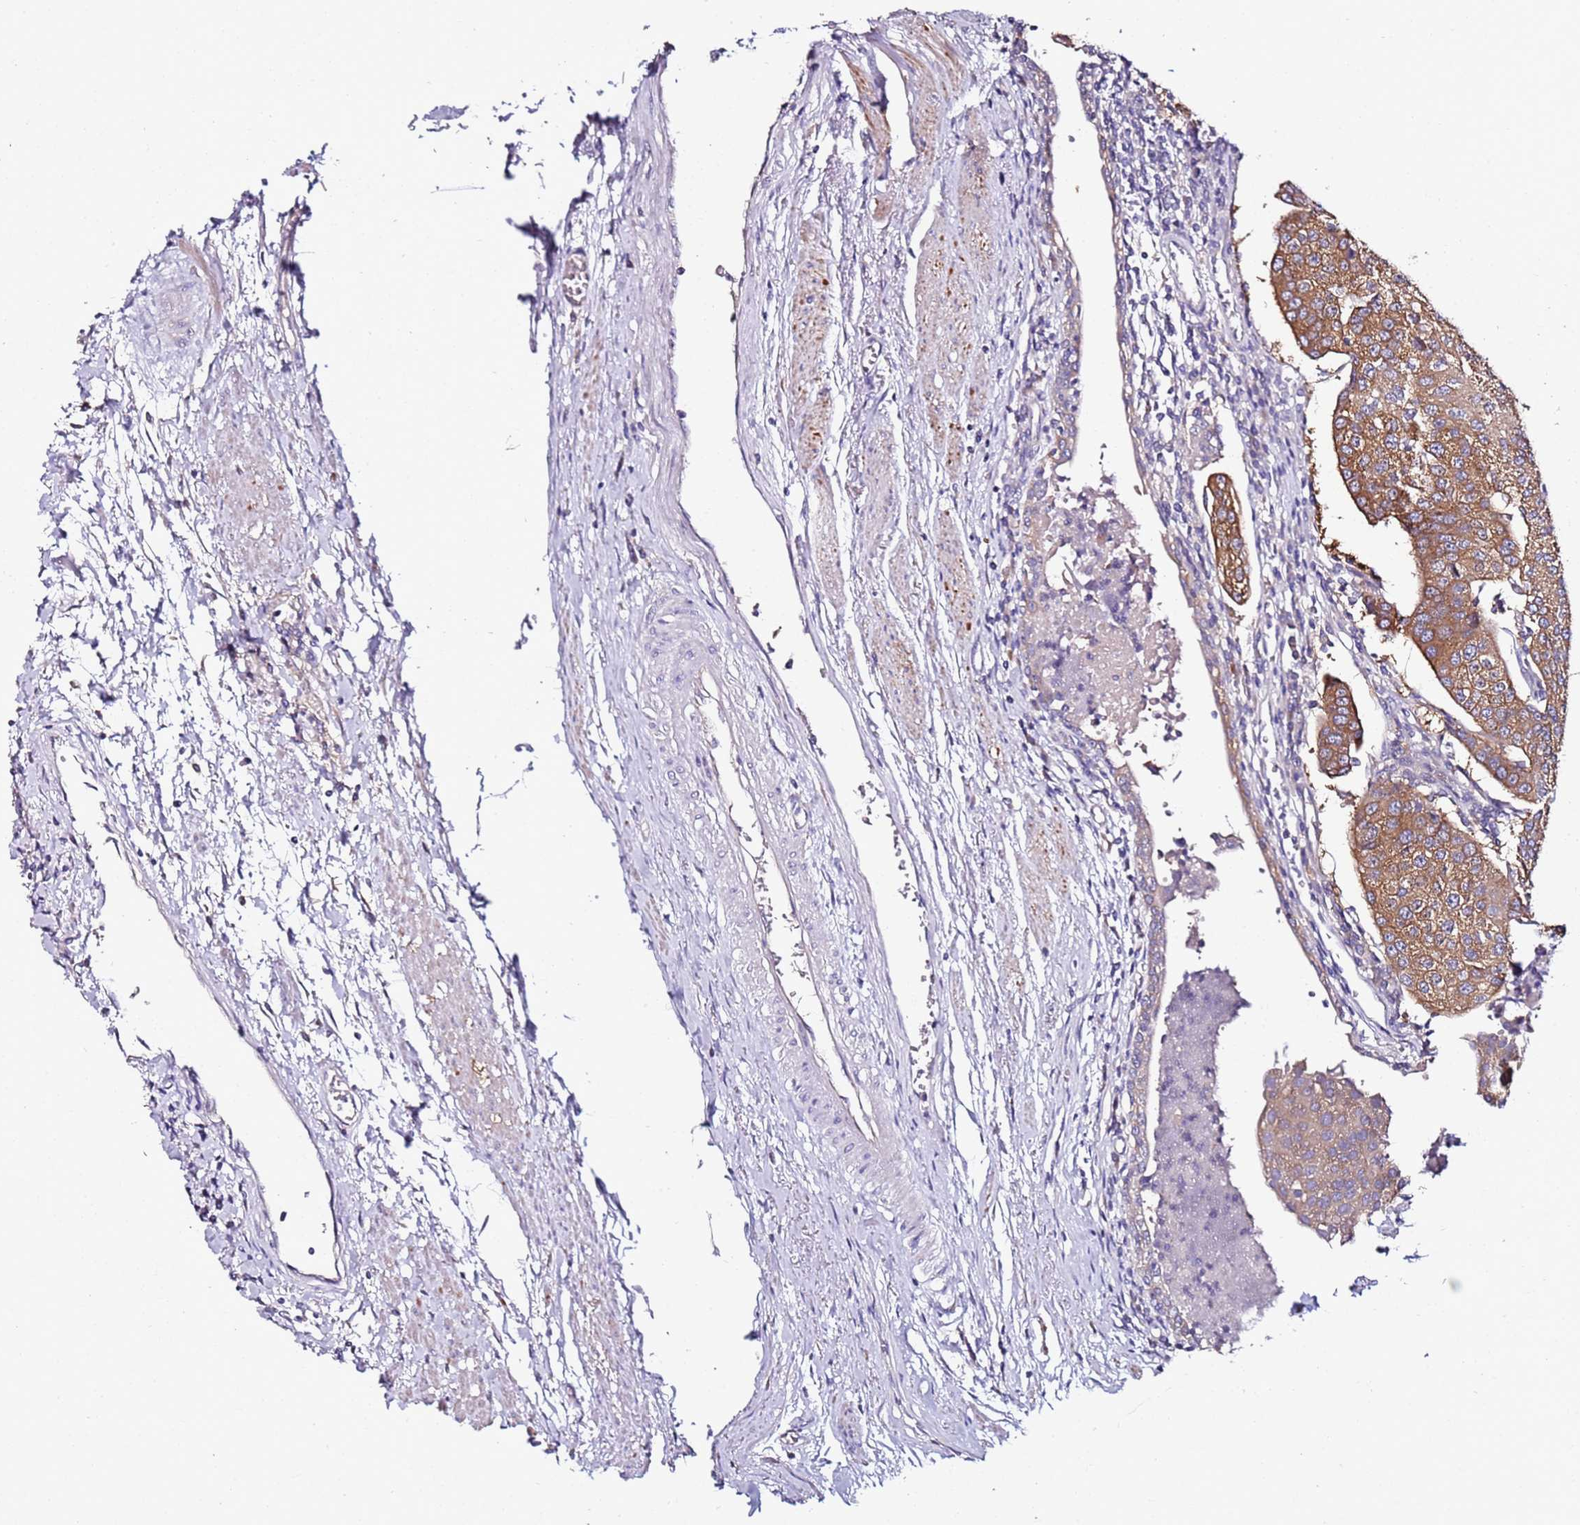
{"staining": {"intensity": "moderate", "quantity": ">75%", "location": "cytoplasmic/membranous"}, "tissue": "urothelial cancer", "cell_type": "Tumor cells", "image_type": "cancer", "snomed": [{"axis": "morphology", "description": "Urothelial carcinoma, High grade"}, {"axis": "topography", "description": "Urinary bladder"}], "caption": "IHC of human urothelial cancer displays medium levels of moderate cytoplasmic/membranous positivity in about >75% of tumor cells. Using DAB (brown) and hematoxylin (blue) stains, captured at high magnification using brightfield microscopy.", "gene": "SRRM5", "patient": {"sex": "female", "age": 85}}